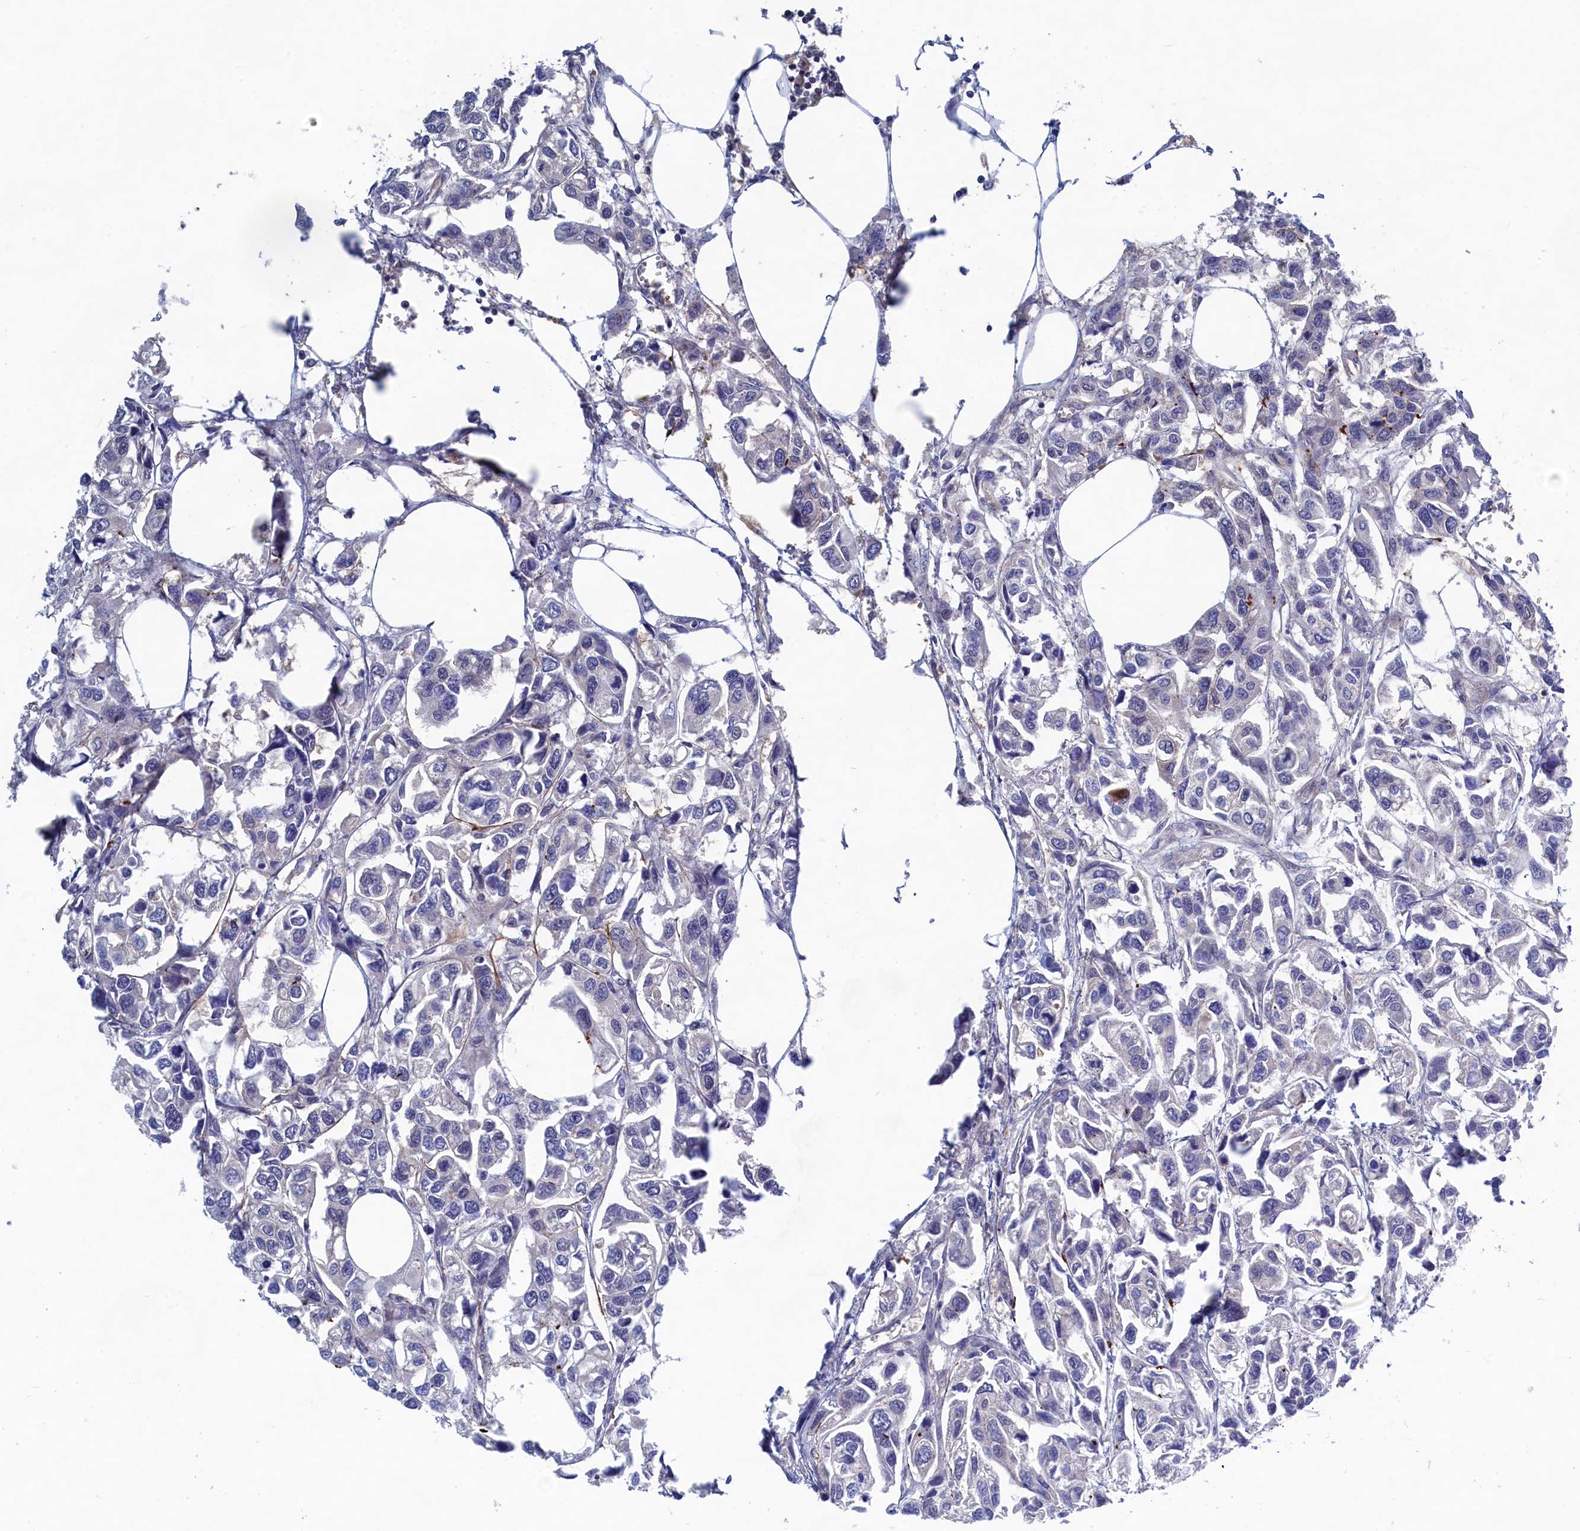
{"staining": {"intensity": "negative", "quantity": "none", "location": "none"}, "tissue": "urothelial cancer", "cell_type": "Tumor cells", "image_type": "cancer", "snomed": [{"axis": "morphology", "description": "Urothelial carcinoma, High grade"}, {"axis": "topography", "description": "Urinary bladder"}], "caption": "A high-resolution micrograph shows immunohistochemistry staining of urothelial carcinoma (high-grade), which exhibits no significant positivity in tumor cells. The staining was performed using DAB to visualize the protein expression in brown, while the nuclei were stained in blue with hematoxylin (Magnification: 20x).", "gene": "PGP", "patient": {"sex": "male", "age": 67}}